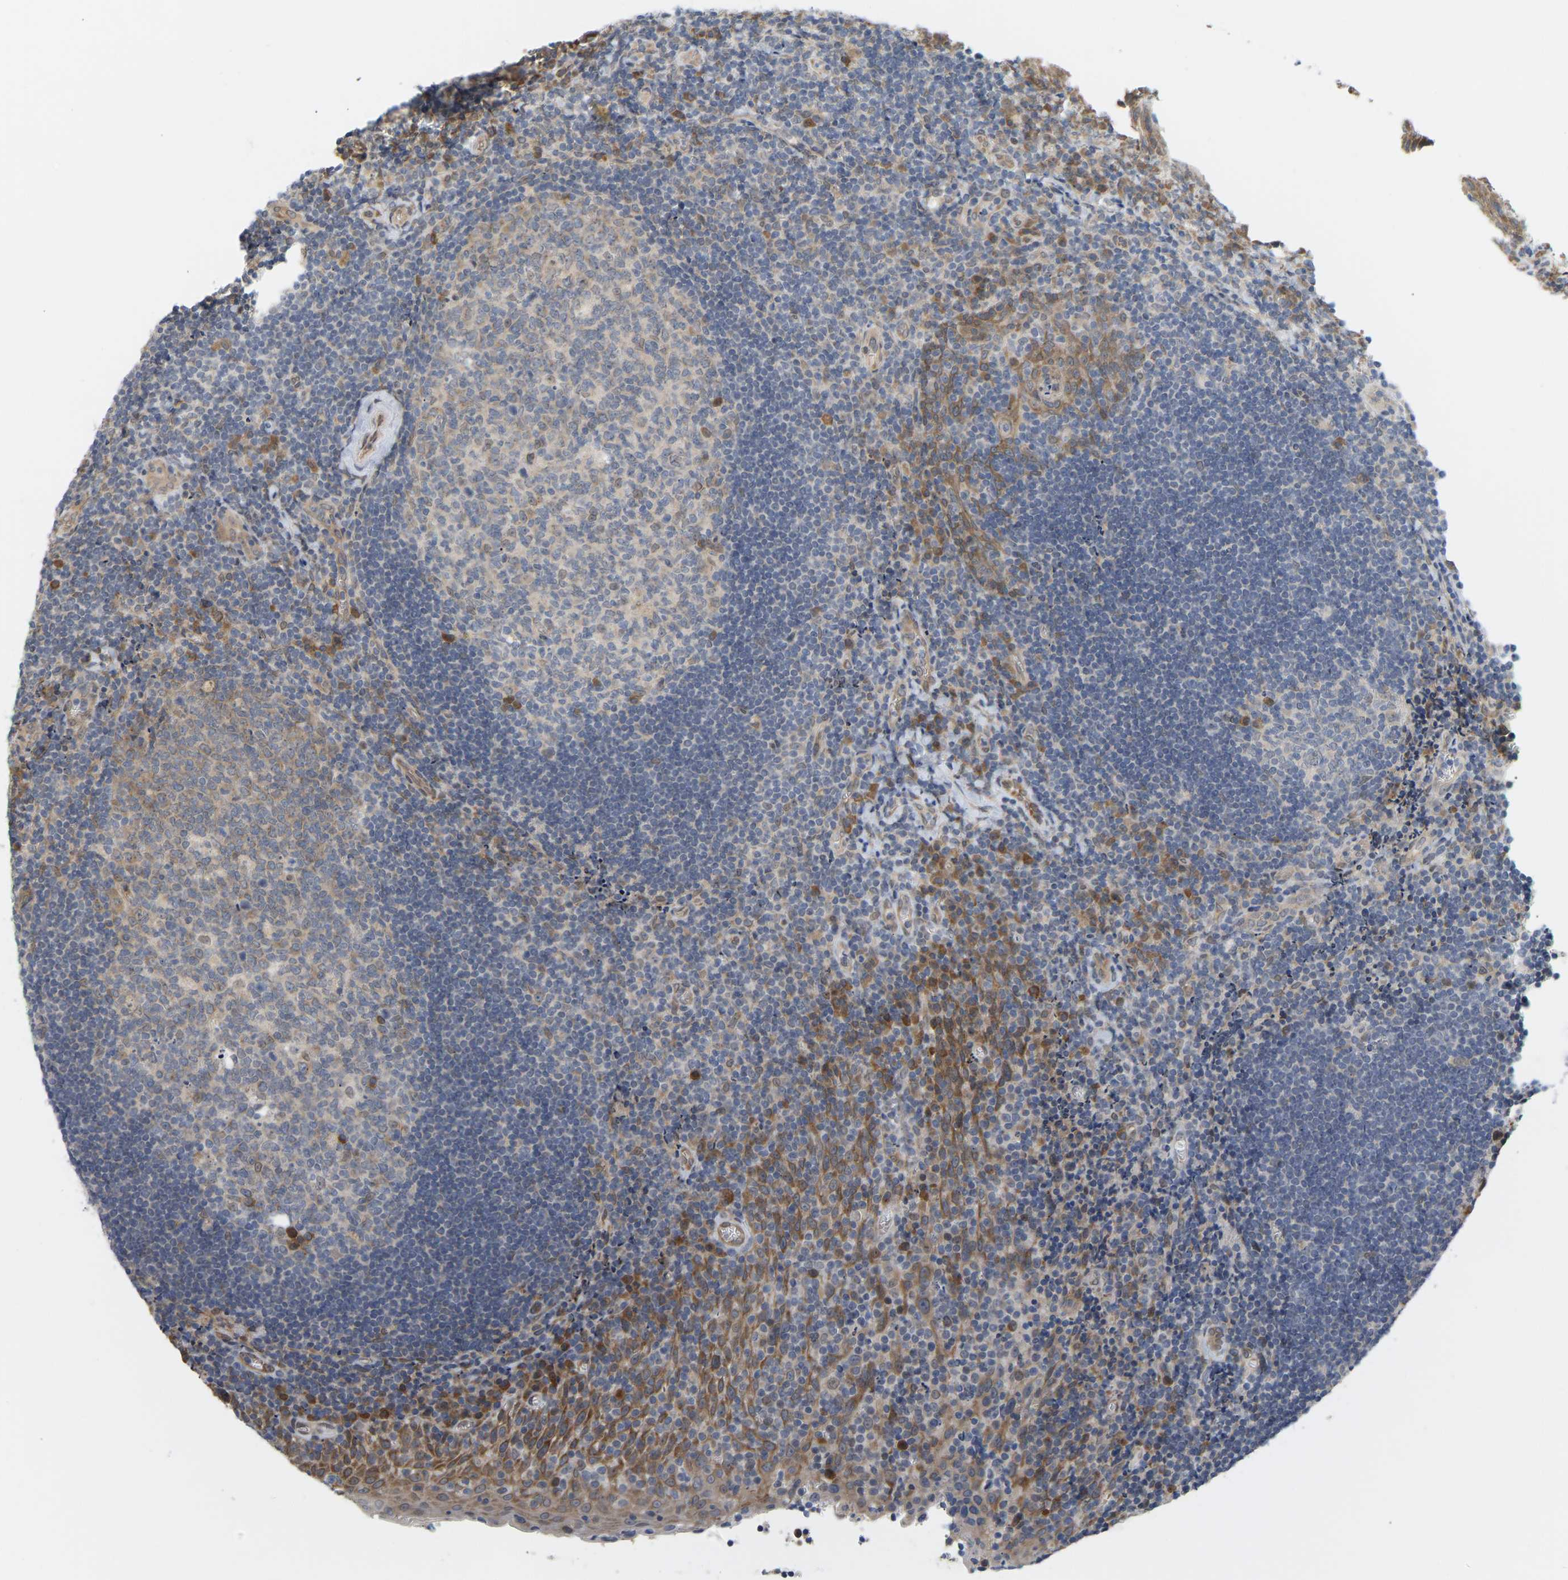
{"staining": {"intensity": "weak", "quantity": "<25%", "location": "cytoplasmic/membranous"}, "tissue": "tonsil", "cell_type": "Germinal center cells", "image_type": "normal", "snomed": [{"axis": "morphology", "description": "Normal tissue, NOS"}, {"axis": "morphology", "description": "Inflammation, NOS"}, {"axis": "topography", "description": "Tonsil"}], "caption": "Immunohistochemistry image of normal tonsil: human tonsil stained with DAB (3,3'-diaminobenzidine) shows no significant protein staining in germinal center cells.", "gene": "BEND3", "patient": {"sex": "female", "age": 31}}